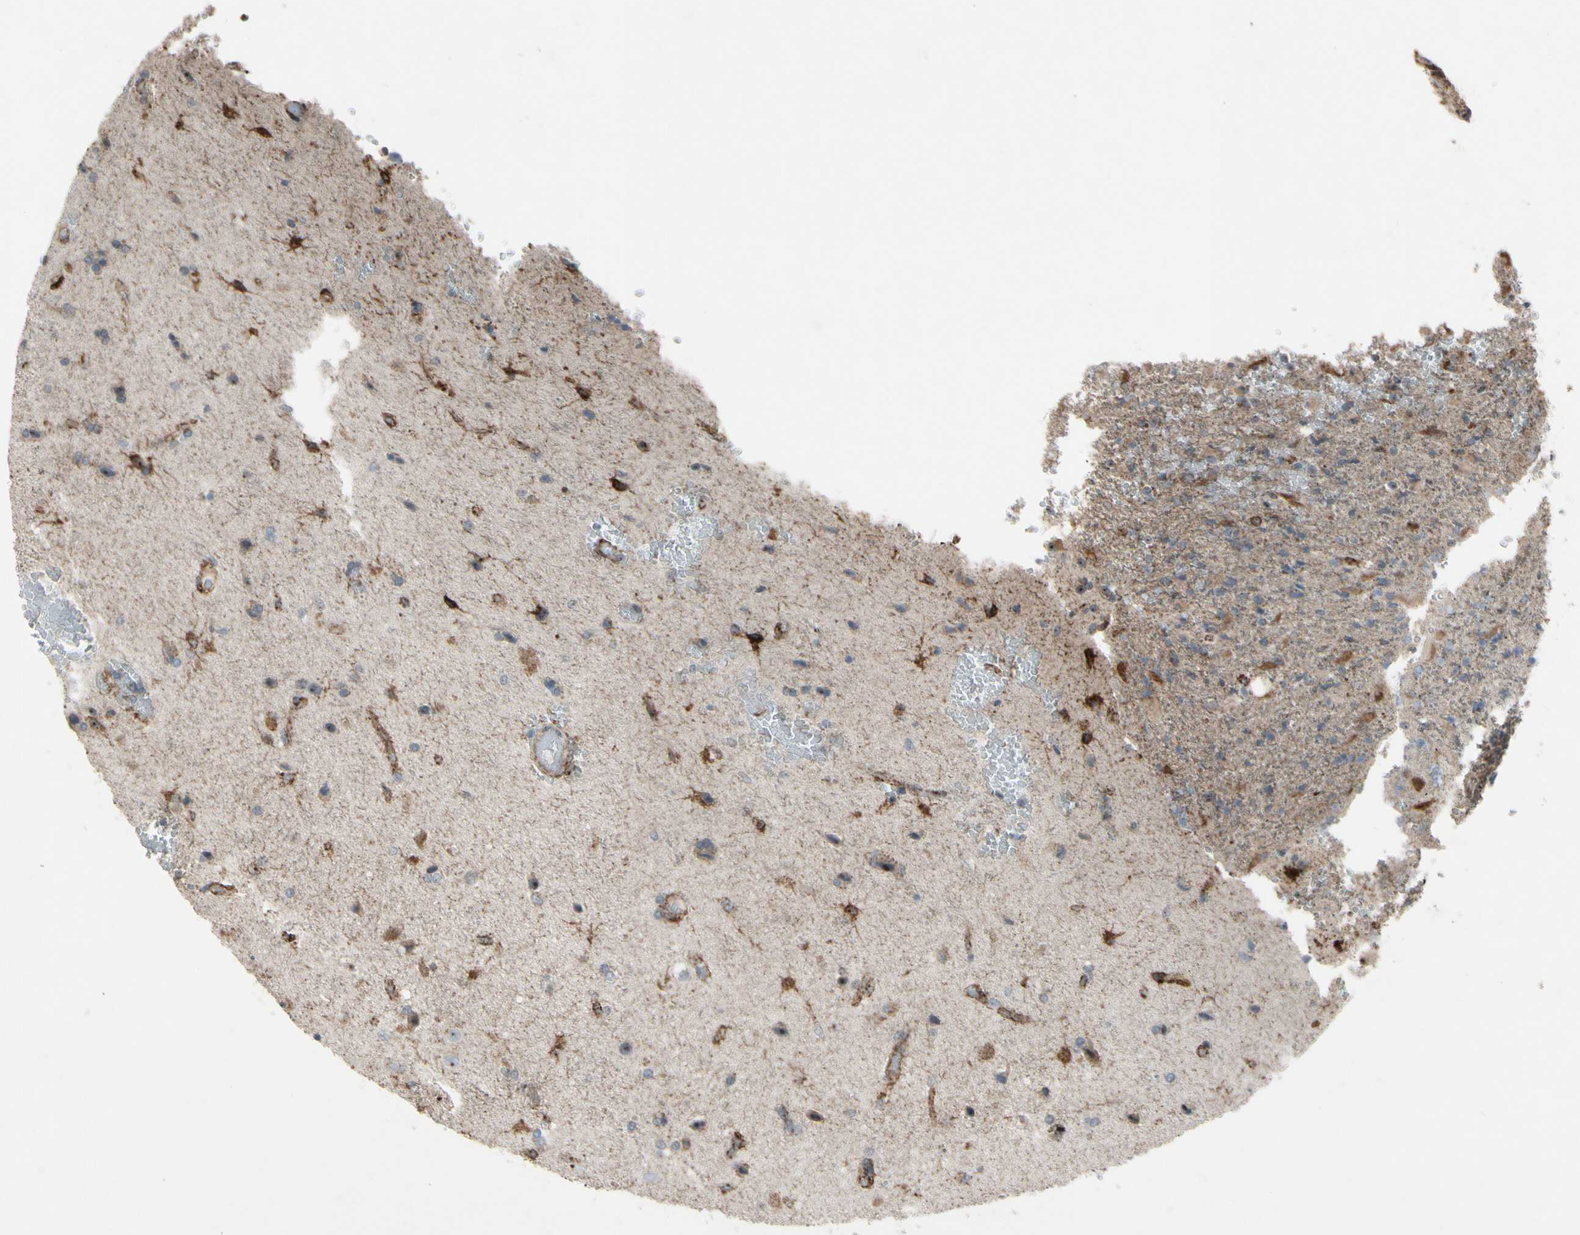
{"staining": {"intensity": "weak", "quantity": ">75%", "location": "cytoplasmic/membranous"}, "tissue": "glioma", "cell_type": "Tumor cells", "image_type": "cancer", "snomed": [{"axis": "morphology", "description": "Glioma, malignant, High grade"}, {"axis": "topography", "description": "Brain"}], "caption": "High-magnification brightfield microscopy of glioma stained with DAB (3,3'-diaminobenzidine) (brown) and counterstained with hematoxylin (blue). tumor cells exhibit weak cytoplasmic/membranous positivity is present in about>75% of cells.", "gene": "CPT1A", "patient": {"sex": "male", "age": 71}}